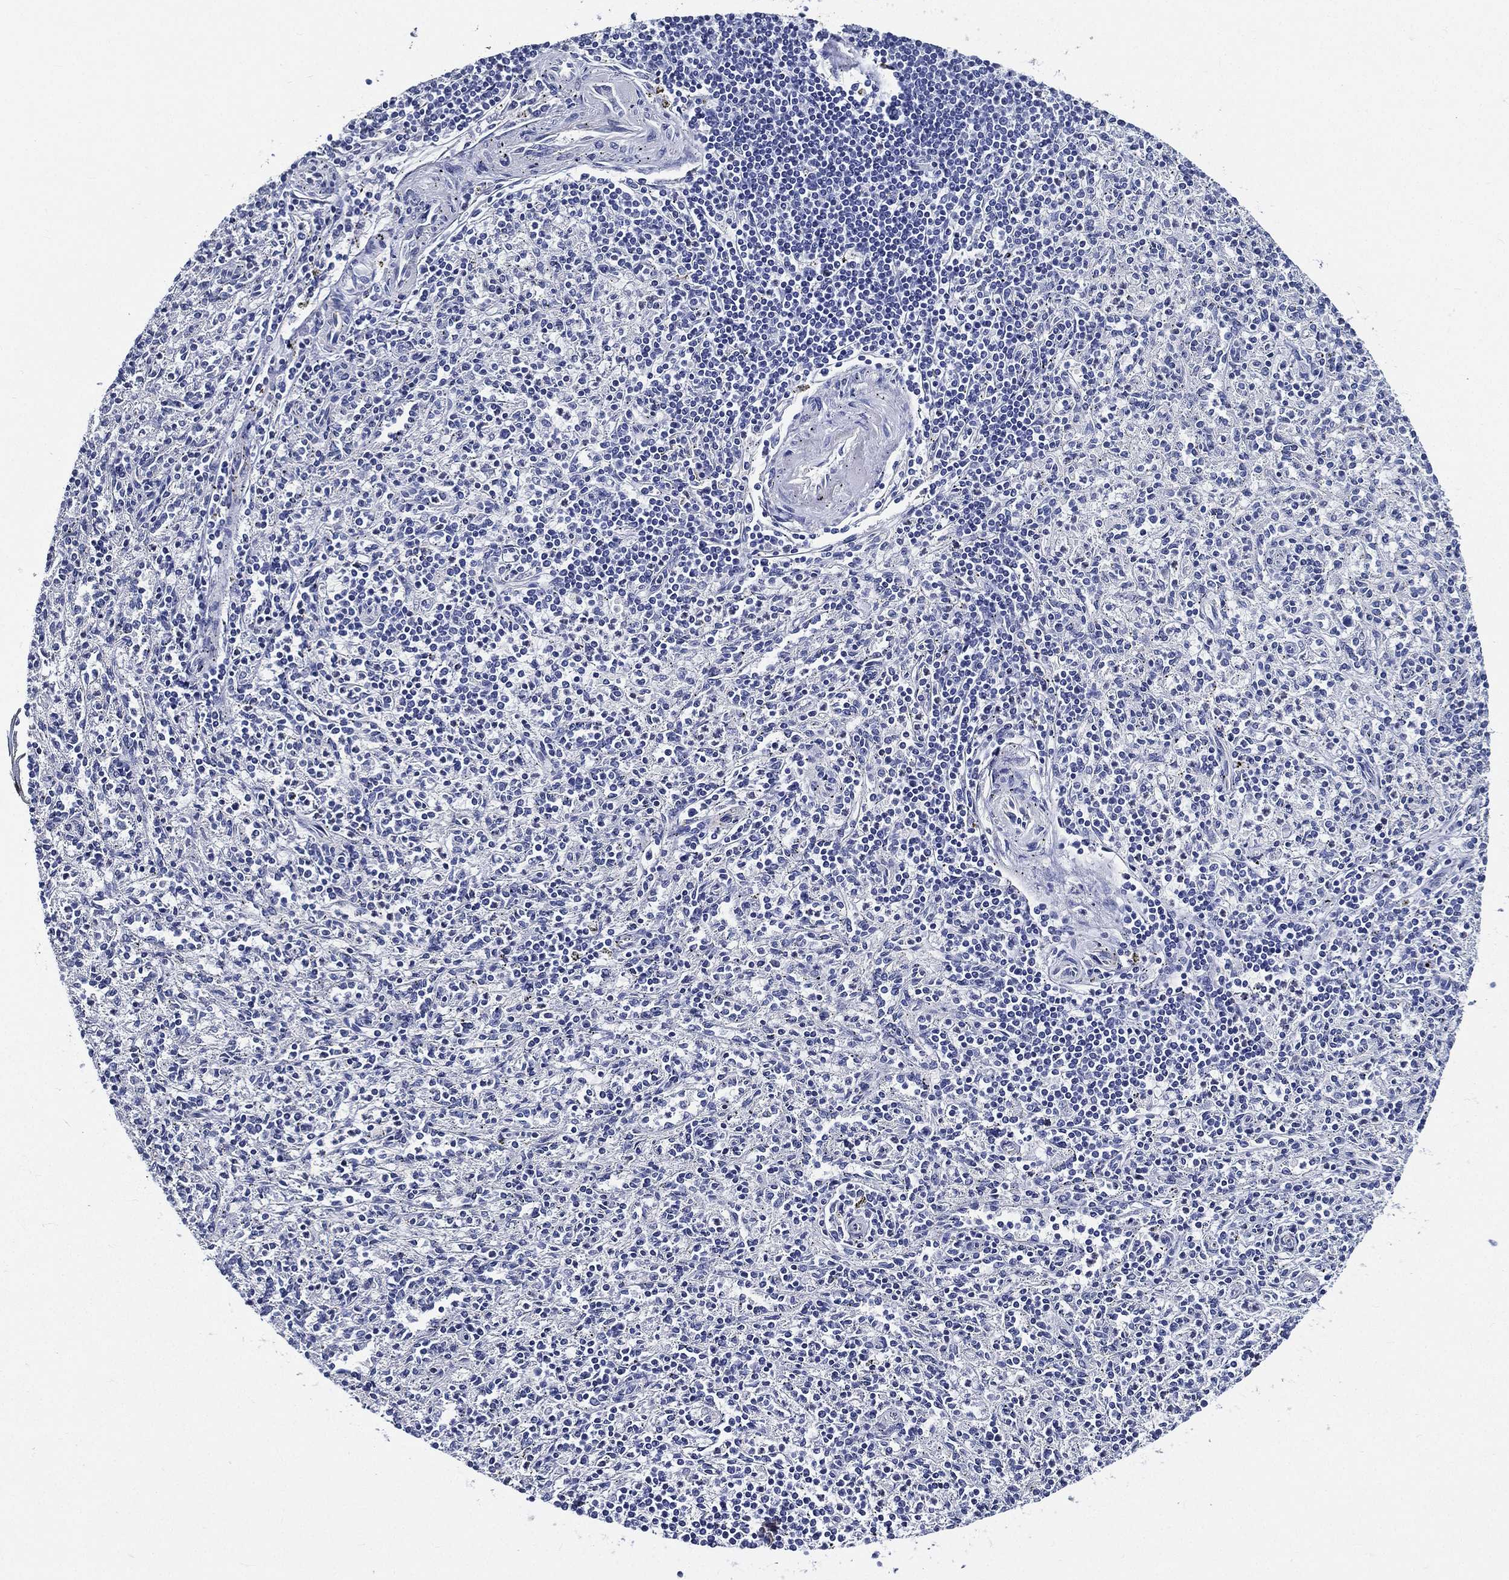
{"staining": {"intensity": "negative", "quantity": "none", "location": "none"}, "tissue": "spleen", "cell_type": "Cells in red pulp", "image_type": "normal", "snomed": [{"axis": "morphology", "description": "Normal tissue, NOS"}, {"axis": "topography", "description": "Spleen"}], "caption": "Immunohistochemistry micrograph of normal spleen: spleen stained with DAB (3,3'-diaminobenzidine) demonstrates no significant protein positivity in cells in red pulp. (DAB (3,3'-diaminobenzidine) immunohistochemistry (IHC) with hematoxylin counter stain).", "gene": "NEDD9", "patient": {"sex": "male", "age": 69}}